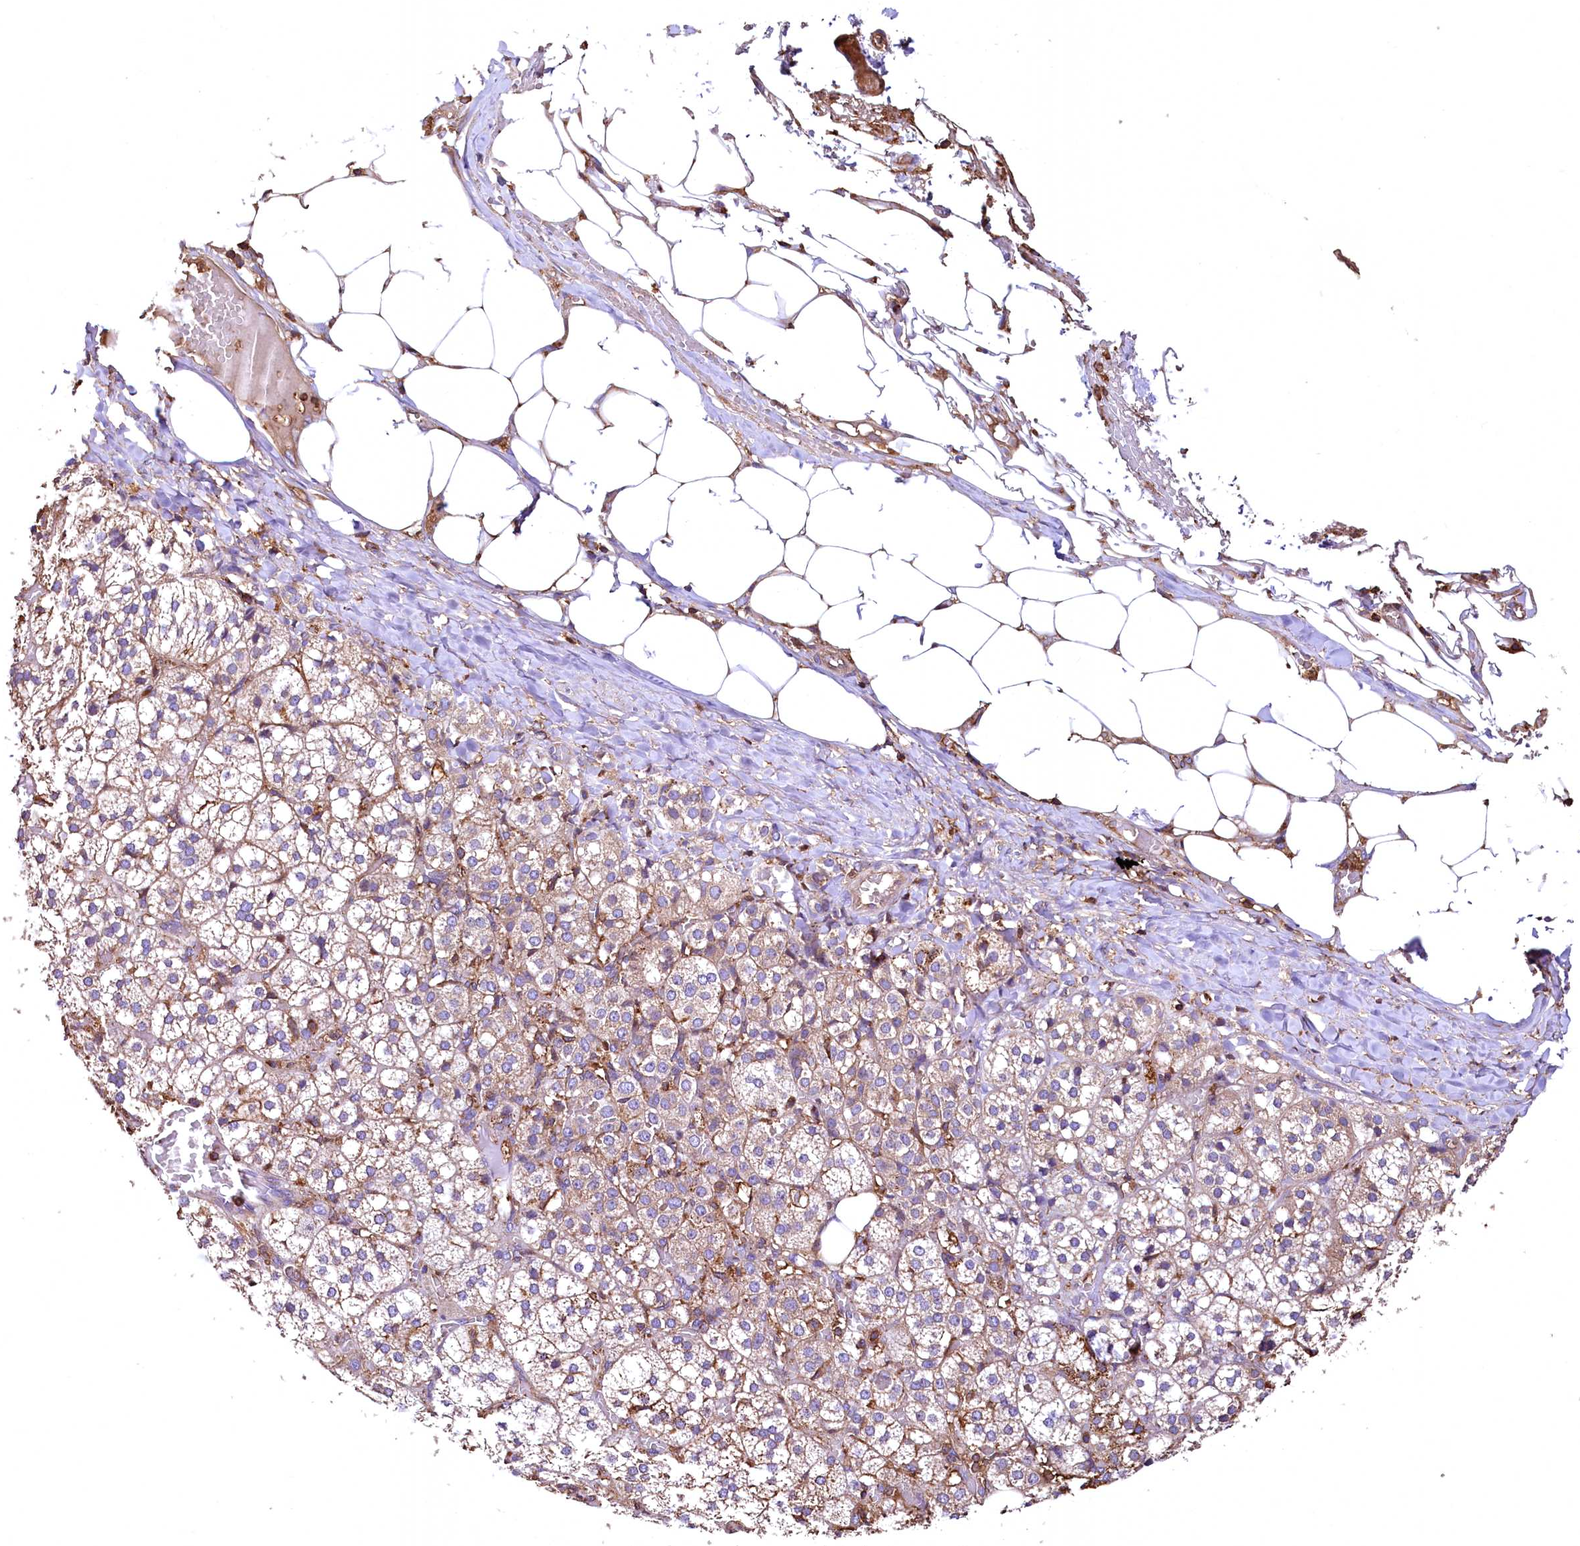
{"staining": {"intensity": "moderate", "quantity": "25%-75%", "location": "cytoplasmic/membranous"}, "tissue": "adrenal gland", "cell_type": "Glandular cells", "image_type": "normal", "snomed": [{"axis": "morphology", "description": "Normal tissue, NOS"}, {"axis": "topography", "description": "Adrenal gland"}], "caption": "Adrenal gland stained with immunohistochemistry shows moderate cytoplasmic/membranous positivity in approximately 25%-75% of glandular cells. Nuclei are stained in blue.", "gene": "RARS2", "patient": {"sex": "female", "age": 61}}